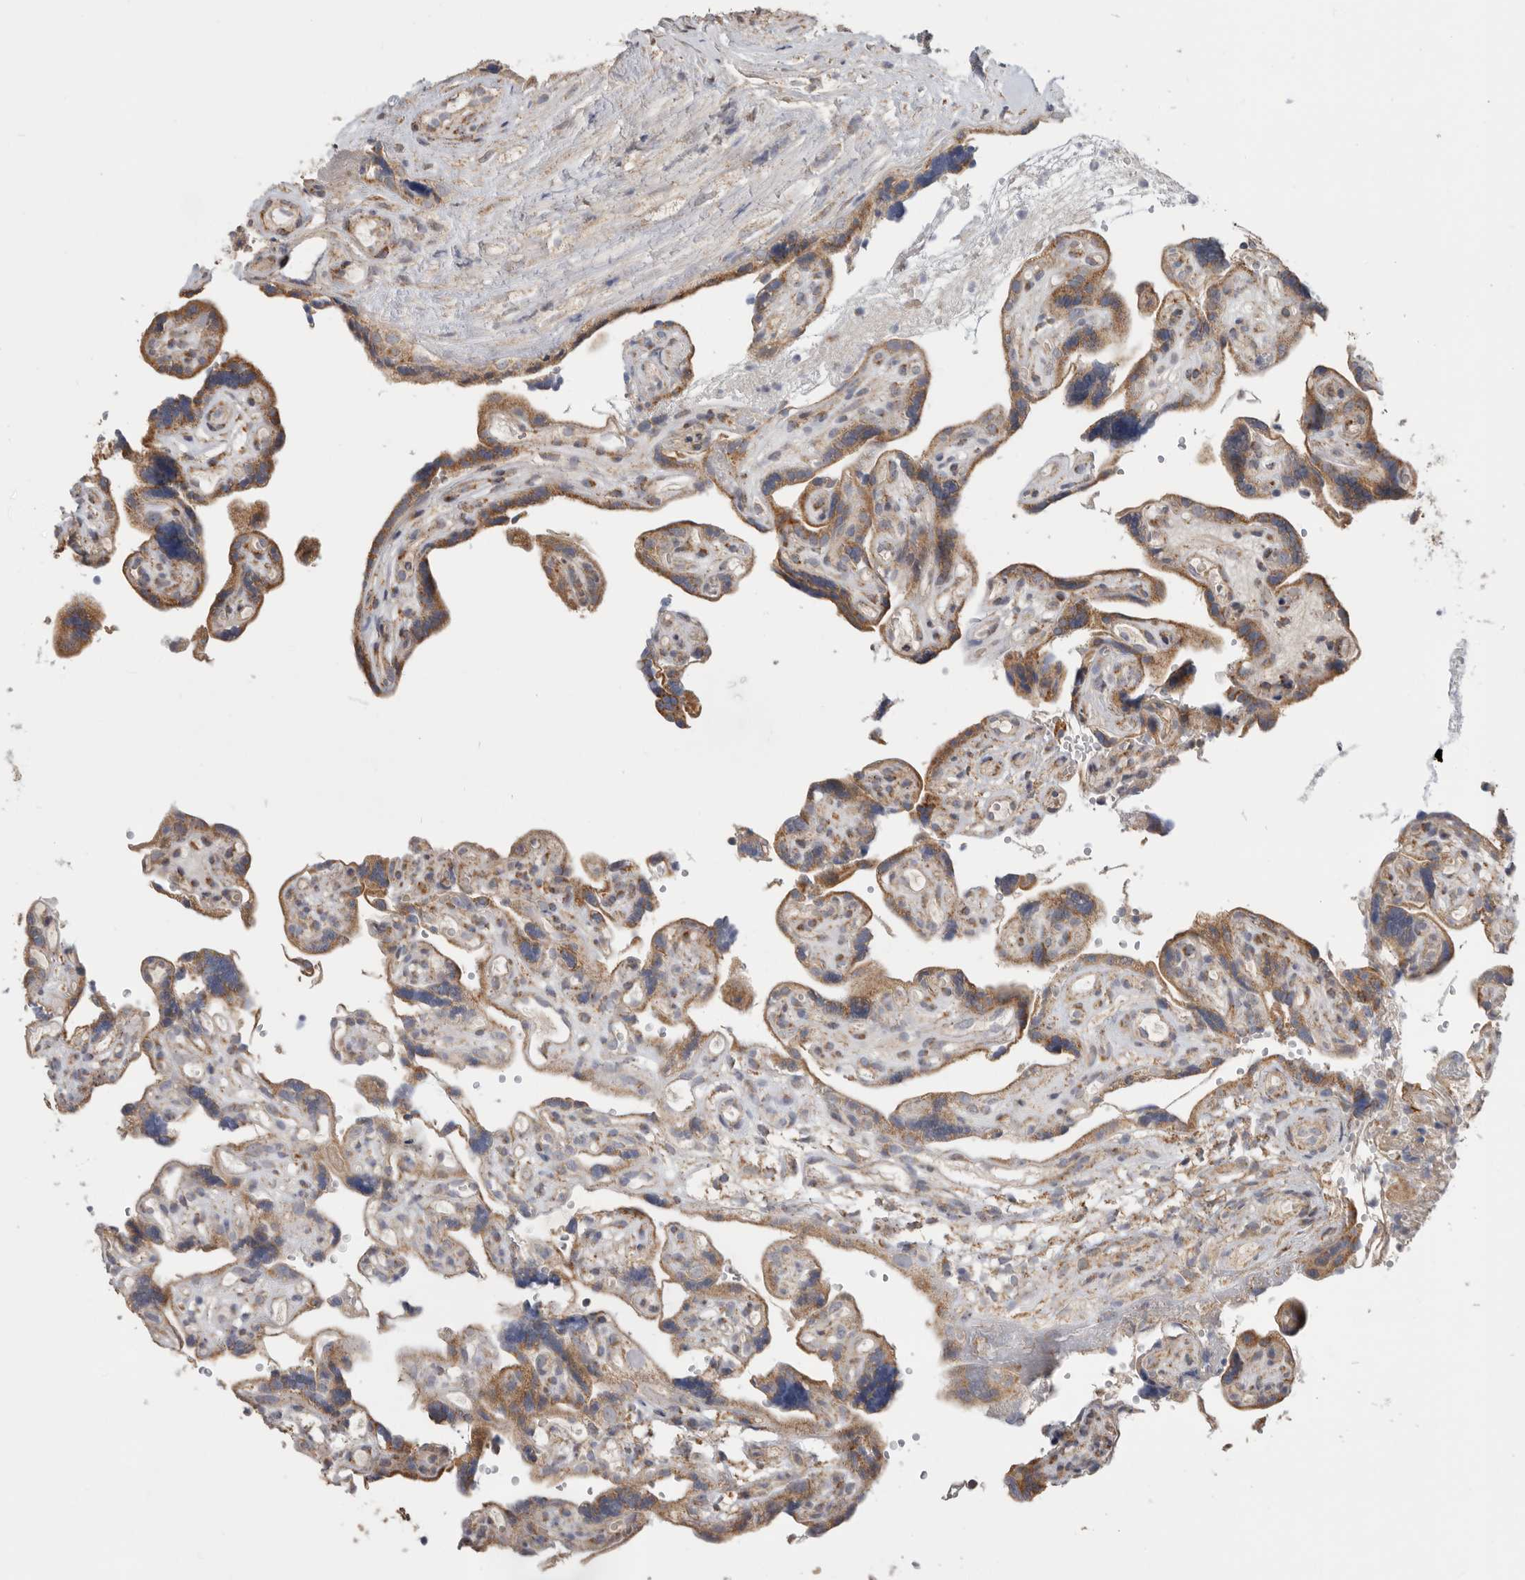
{"staining": {"intensity": "moderate", "quantity": "25%-75%", "location": "cytoplasmic/membranous"}, "tissue": "placenta", "cell_type": "Decidual cells", "image_type": "normal", "snomed": [{"axis": "morphology", "description": "Normal tissue, NOS"}, {"axis": "topography", "description": "Placenta"}], "caption": "Immunohistochemical staining of unremarkable human placenta exhibits 25%-75% levels of moderate cytoplasmic/membranous protein staining in approximately 25%-75% of decidual cells. (Brightfield microscopy of DAB IHC at high magnification).", "gene": "MTFR1L", "patient": {"sex": "female", "age": 30}}